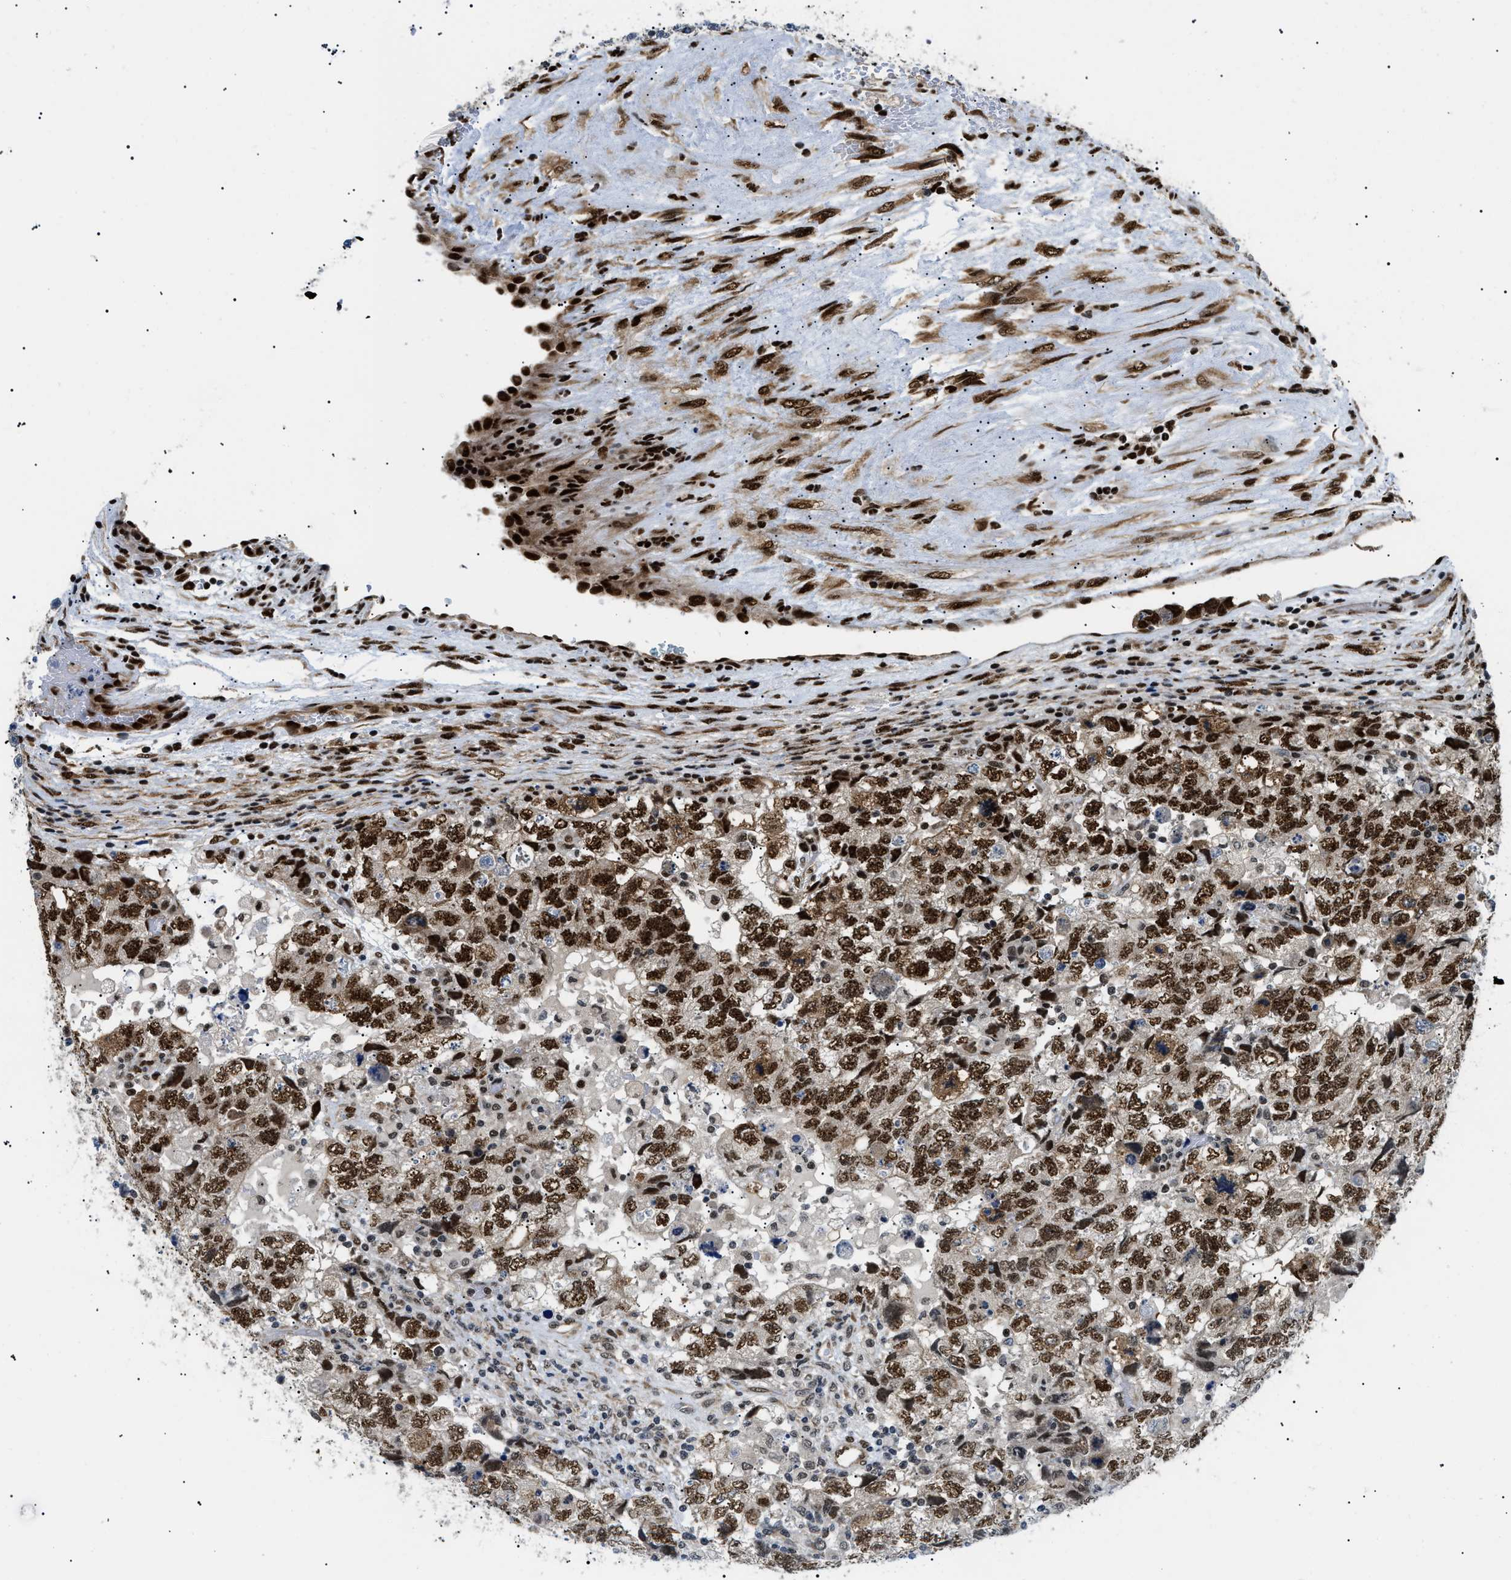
{"staining": {"intensity": "strong", "quantity": ">75%", "location": "nuclear"}, "tissue": "testis cancer", "cell_type": "Tumor cells", "image_type": "cancer", "snomed": [{"axis": "morphology", "description": "Carcinoma, Embryonal, NOS"}, {"axis": "topography", "description": "Testis"}], "caption": "Tumor cells display high levels of strong nuclear expression in about >75% of cells in testis cancer. (DAB (3,3'-diaminobenzidine) IHC with brightfield microscopy, high magnification).", "gene": "CWC25", "patient": {"sex": "male", "age": 36}}